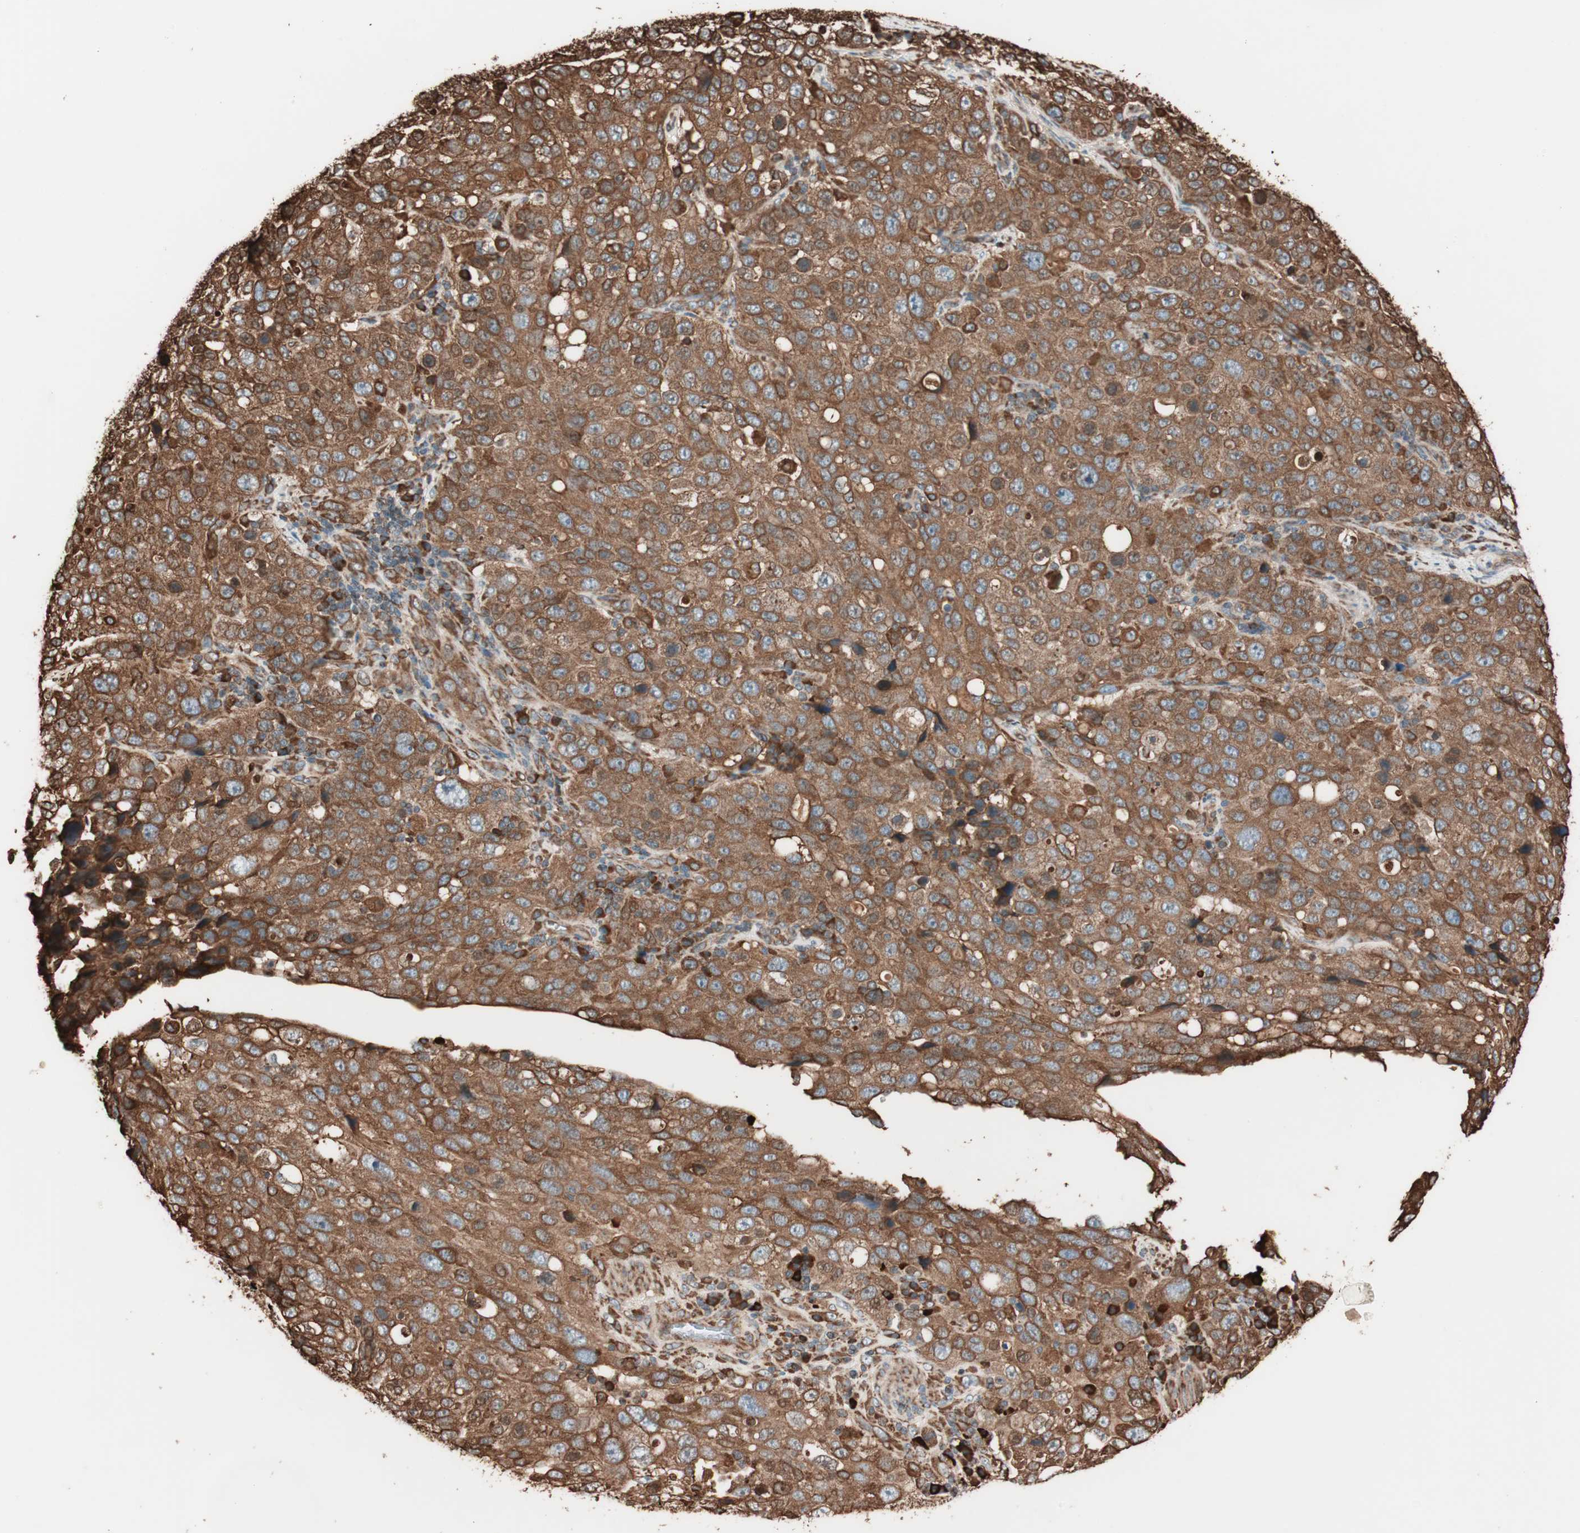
{"staining": {"intensity": "strong", "quantity": ">75%", "location": "cytoplasmic/membranous"}, "tissue": "stomach cancer", "cell_type": "Tumor cells", "image_type": "cancer", "snomed": [{"axis": "morphology", "description": "Normal tissue, NOS"}, {"axis": "morphology", "description": "Adenocarcinoma, NOS"}, {"axis": "topography", "description": "Stomach"}], "caption": "Tumor cells display high levels of strong cytoplasmic/membranous staining in approximately >75% of cells in stomach adenocarcinoma.", "gene": "VEGFA", "patient": {"sex": "male", "age": 48}}